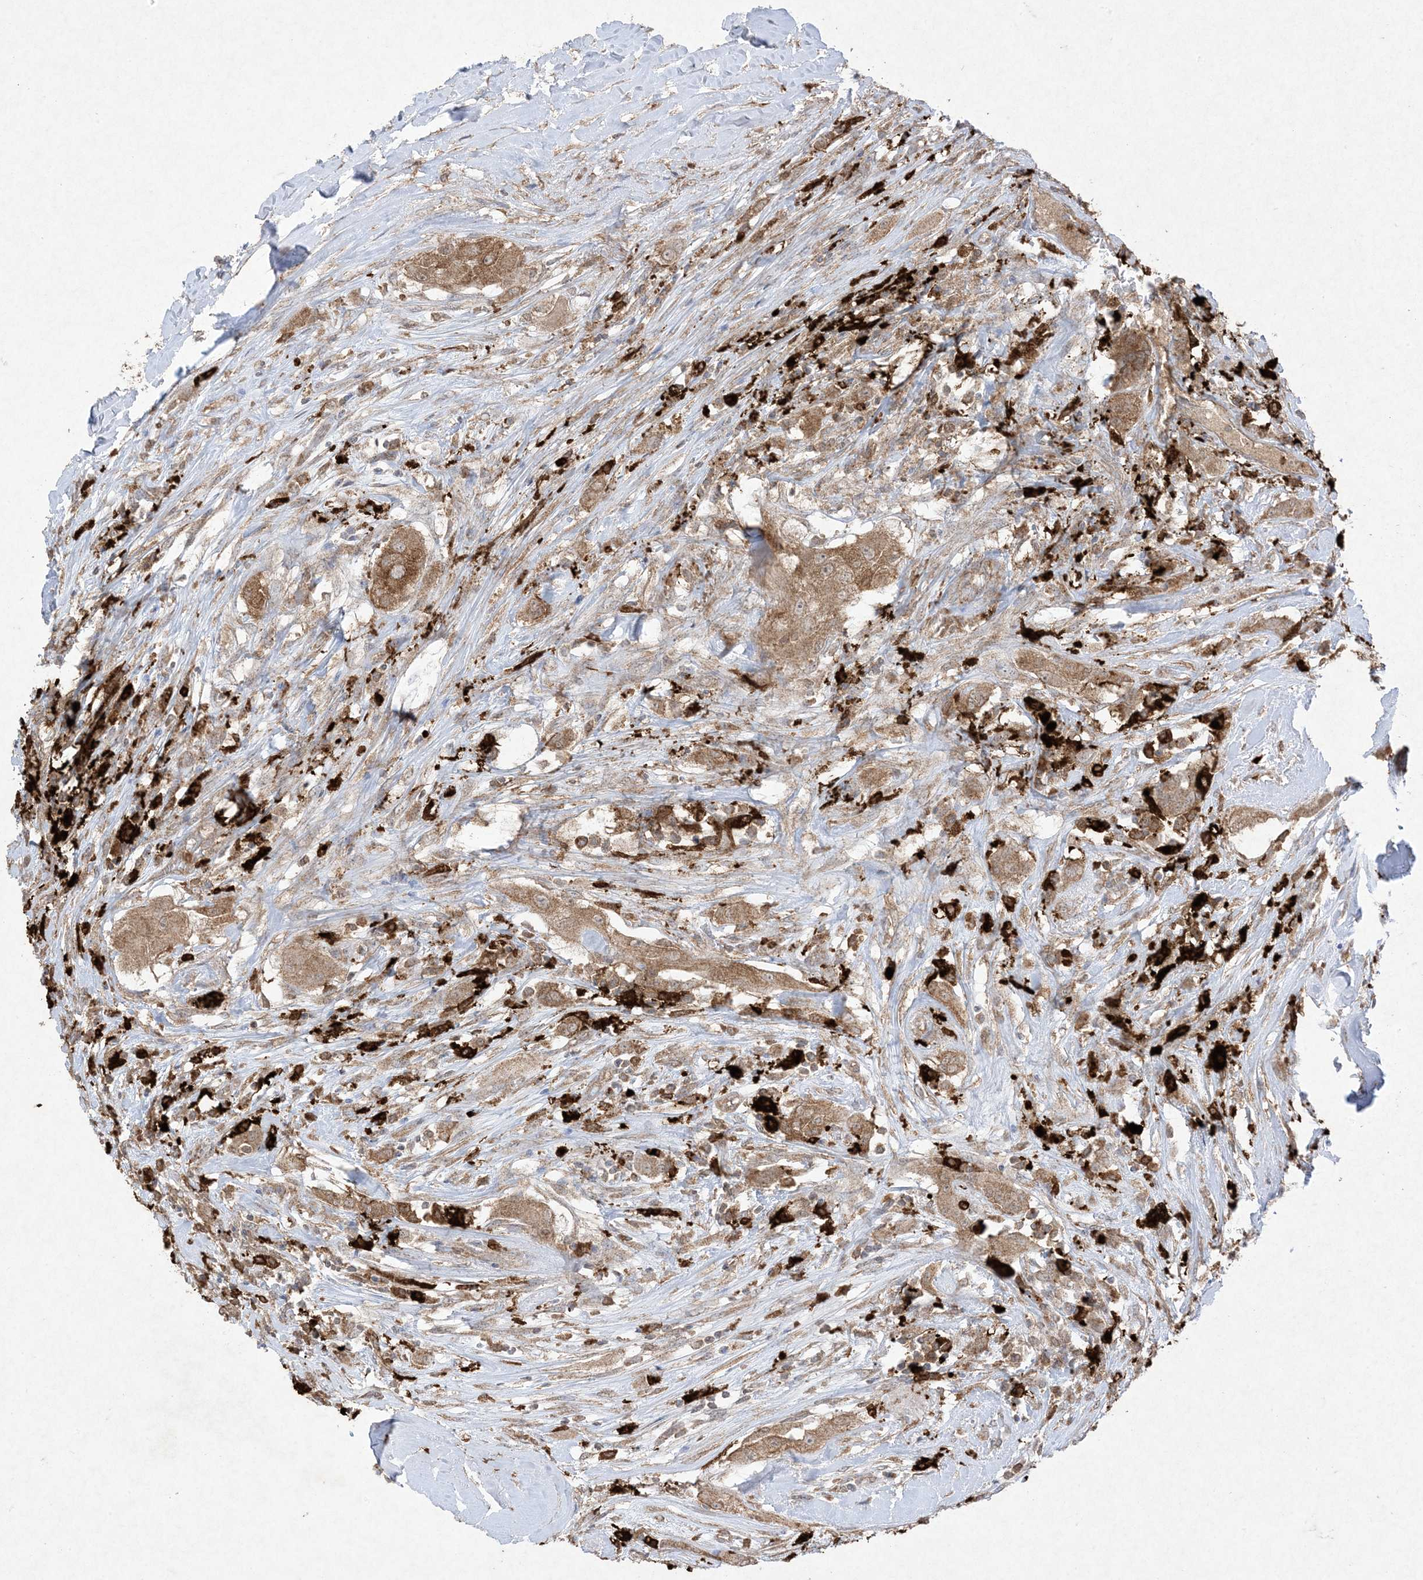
{"staining": {"intensity": "moderate", "quantity": ">75%", "location": "cytoplasmic/membranous"}, "tissue": "thyroid cancer", "cell_type": "Tumor cells", "image_type": "cancer", "snomed": [{"axis": "morphology", "description": "Papillary adenocarcinoma, NOS"}, {"axis": "topography", "description": "Thyroid gland"}], "caption": "Human thyroid papillary adenocarcinoma stained for a protein (brown) shows moderate cytoplasmic/membranous positive staining in approximately >75% of tumor cells.", "gene": "UBE2C", "patient": {"sex": "female", "age": 59}}